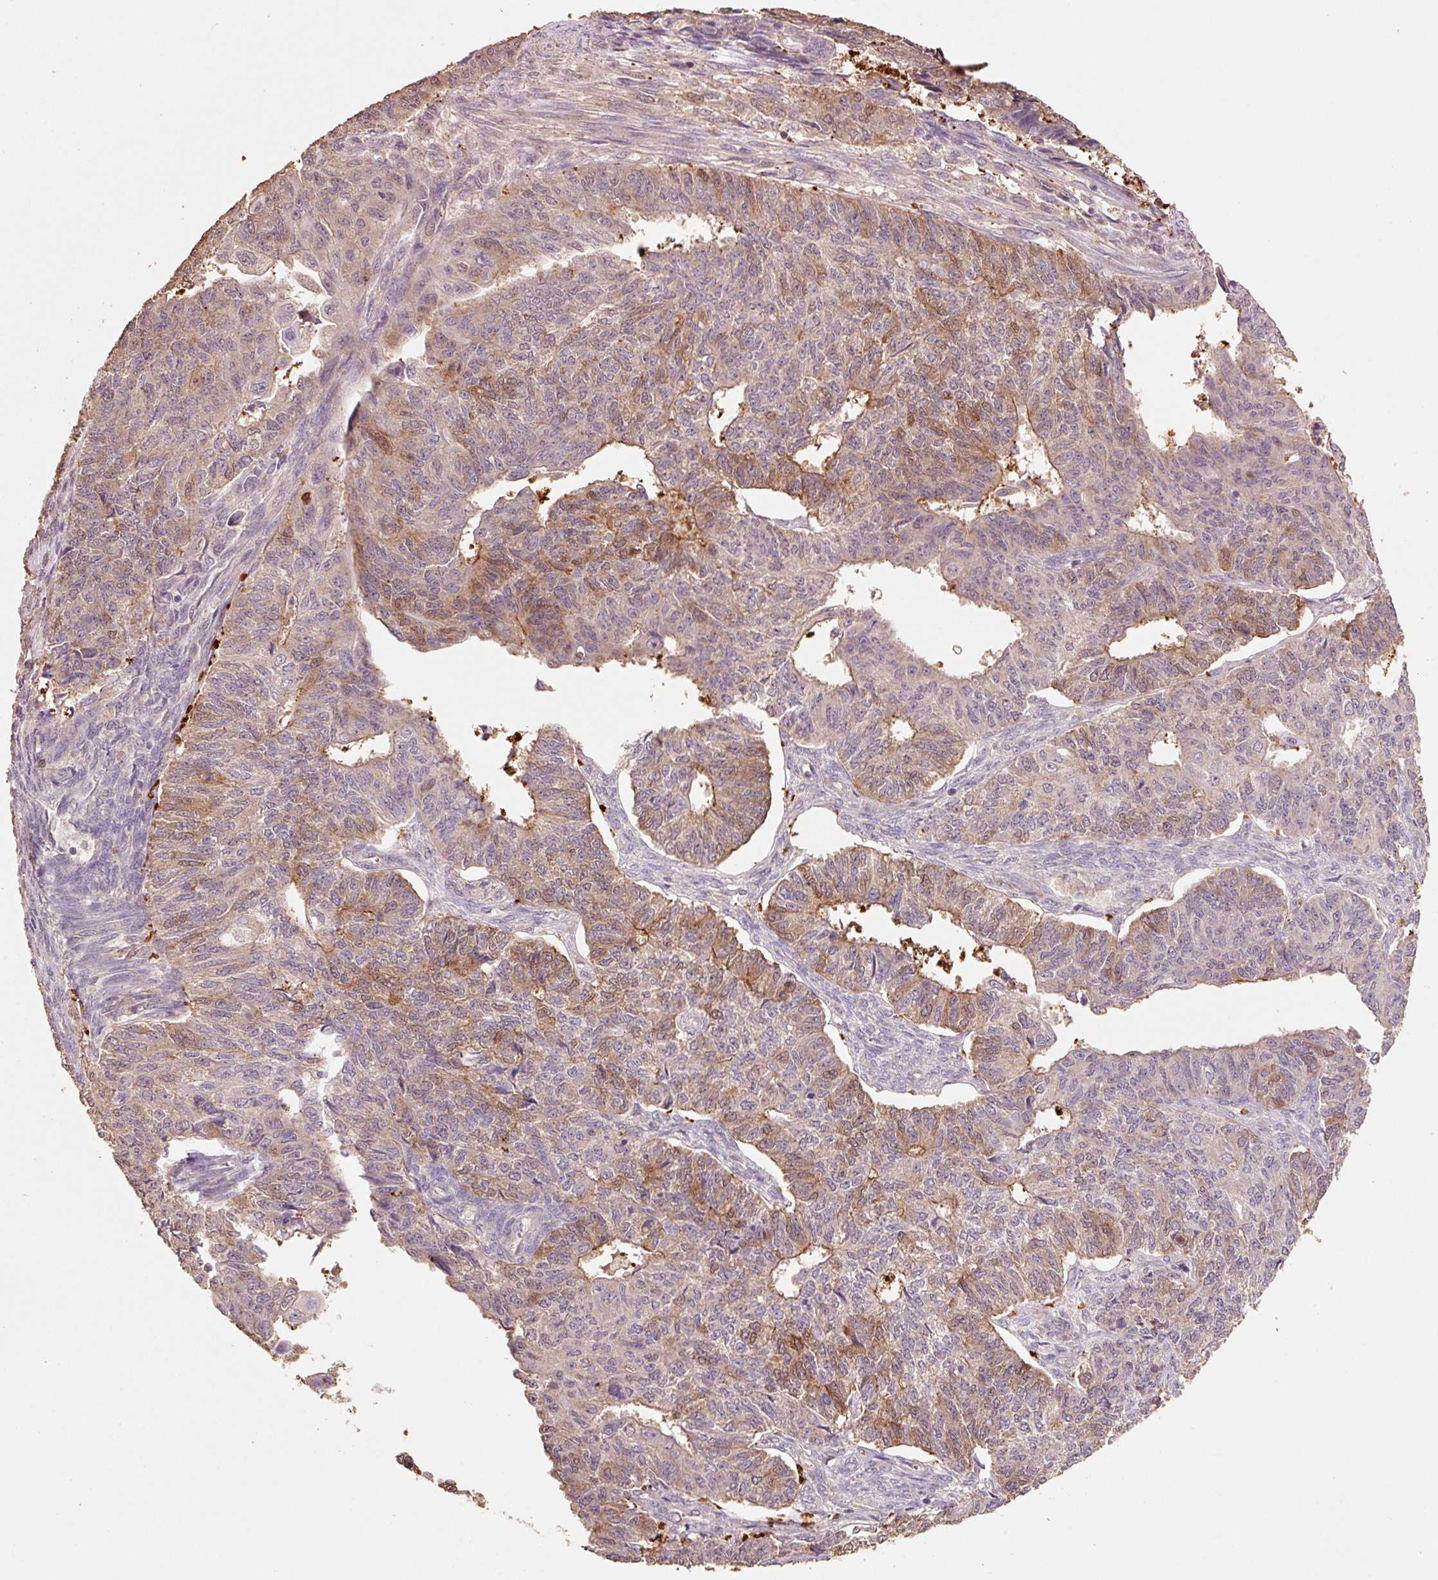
{"staining": {"intensity": "moderate", "quantity": ">75%", "location": "cytoplasmic/membranous,nuclear"}, "tissue": "endometrial cancer", "cell_type": "Tumor cells", "image_type": "cancer", "snomed": [{"axis": "morphology", "description": "Adenocarcinoma, NOS"}, {"axis": "topography", "description": "Endometrium"}], "caption": "Endometrial adenocarcinoma stained with immunohistochemistry (IHC) displays moderate cytoplasmic/membranous and nuclear positivity in about >75% of tumor cells. (brown staining indicates protein expression, while blue staining denotes nuclei).", "gene": "HERC2", "patient": {"sex": "female", "age": 32}}